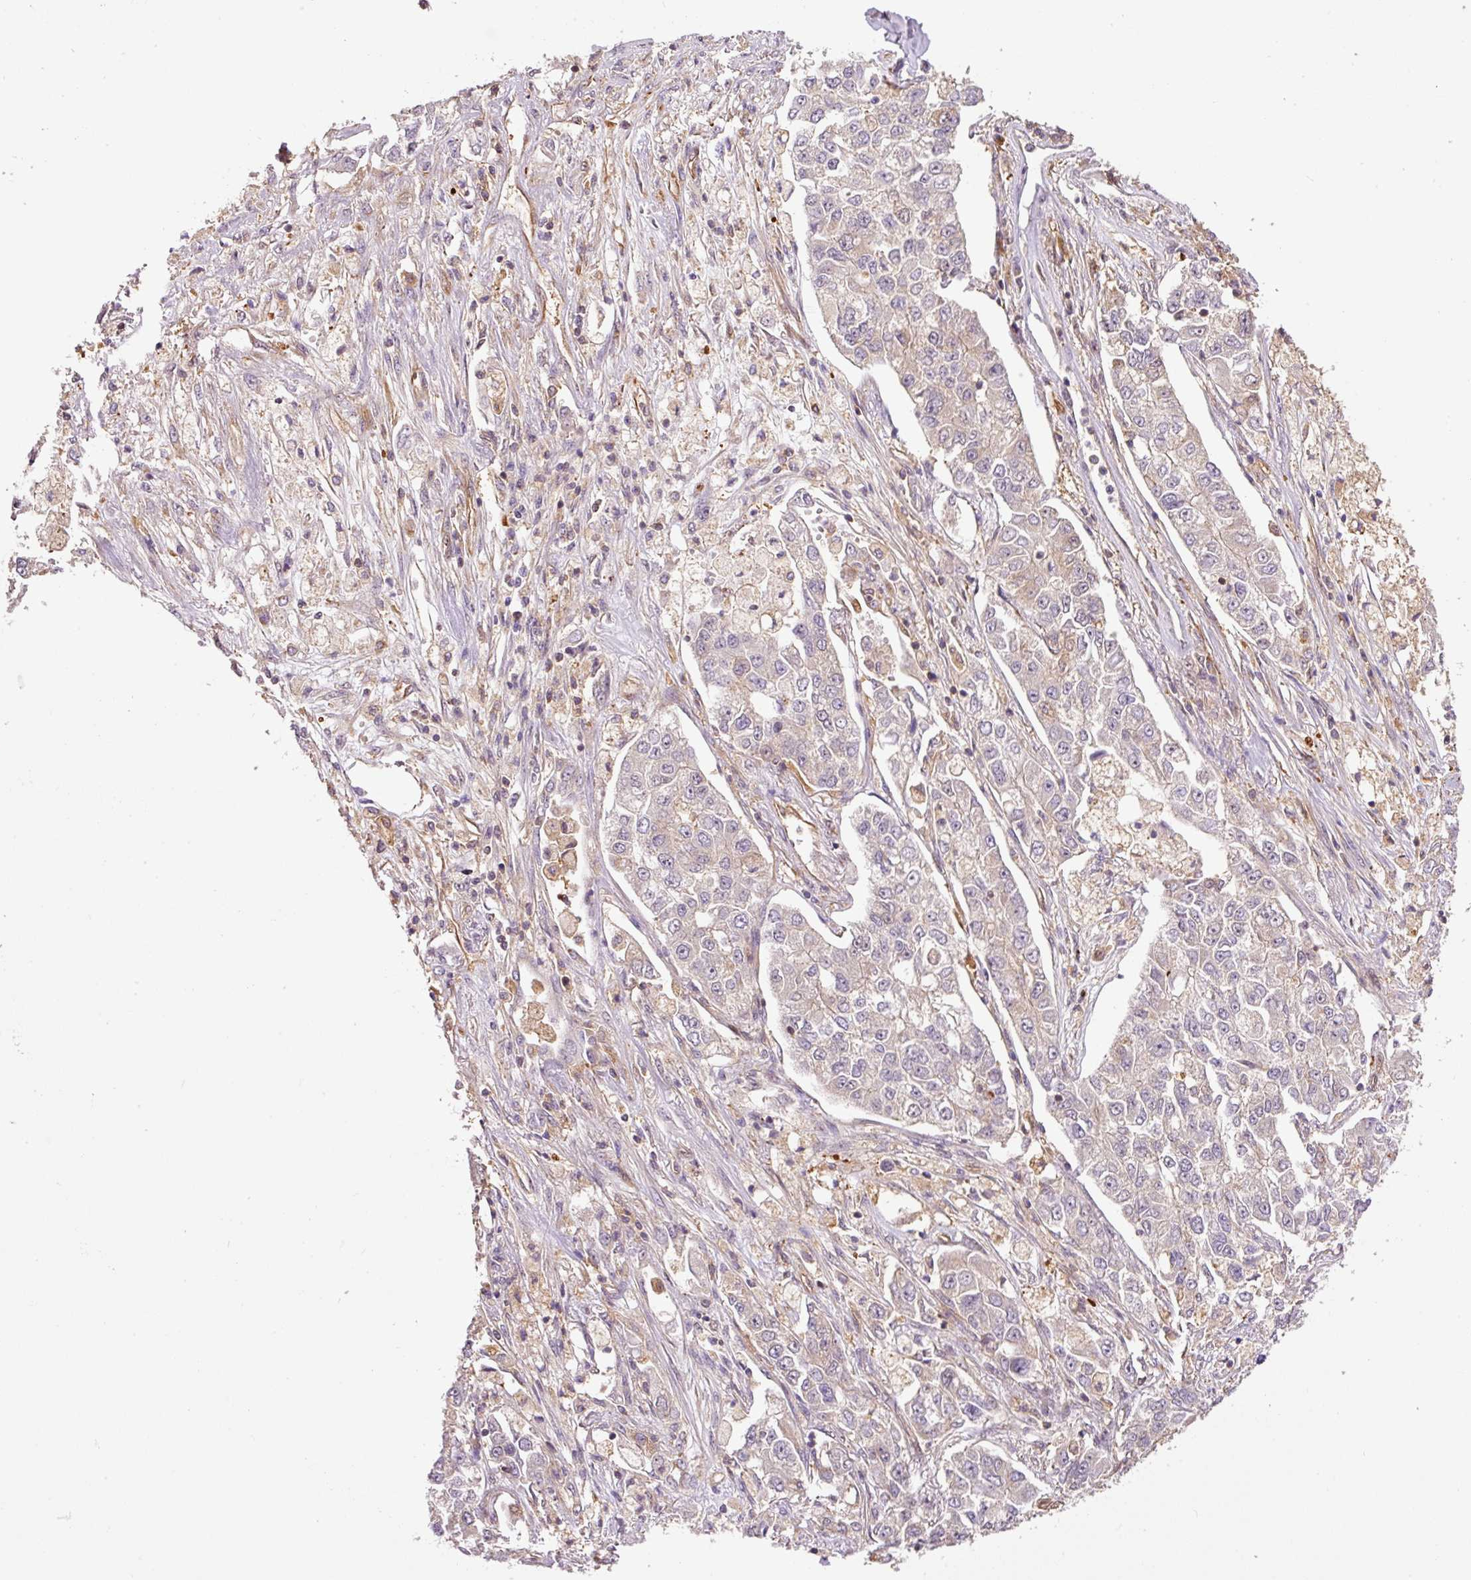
{"staining": {"intensity": "weak", "quantity": "<25%", "location": "cytoplasmic/membranous"}, "tissue": "lung cancer", "cell_type": "Tumor cells", "image_type": "cancer", "snomed": [{"axis": "morphology", "description": "Adenocarcinoma, NOS"}, {"axis": "topography", "description": "Lung"}], "caption": "Tumor cells show no significant protein staining in lung cancer (adenocarcinoma).", "gene": "PCK2", "patient": {"sex": "male", "age": 49}}